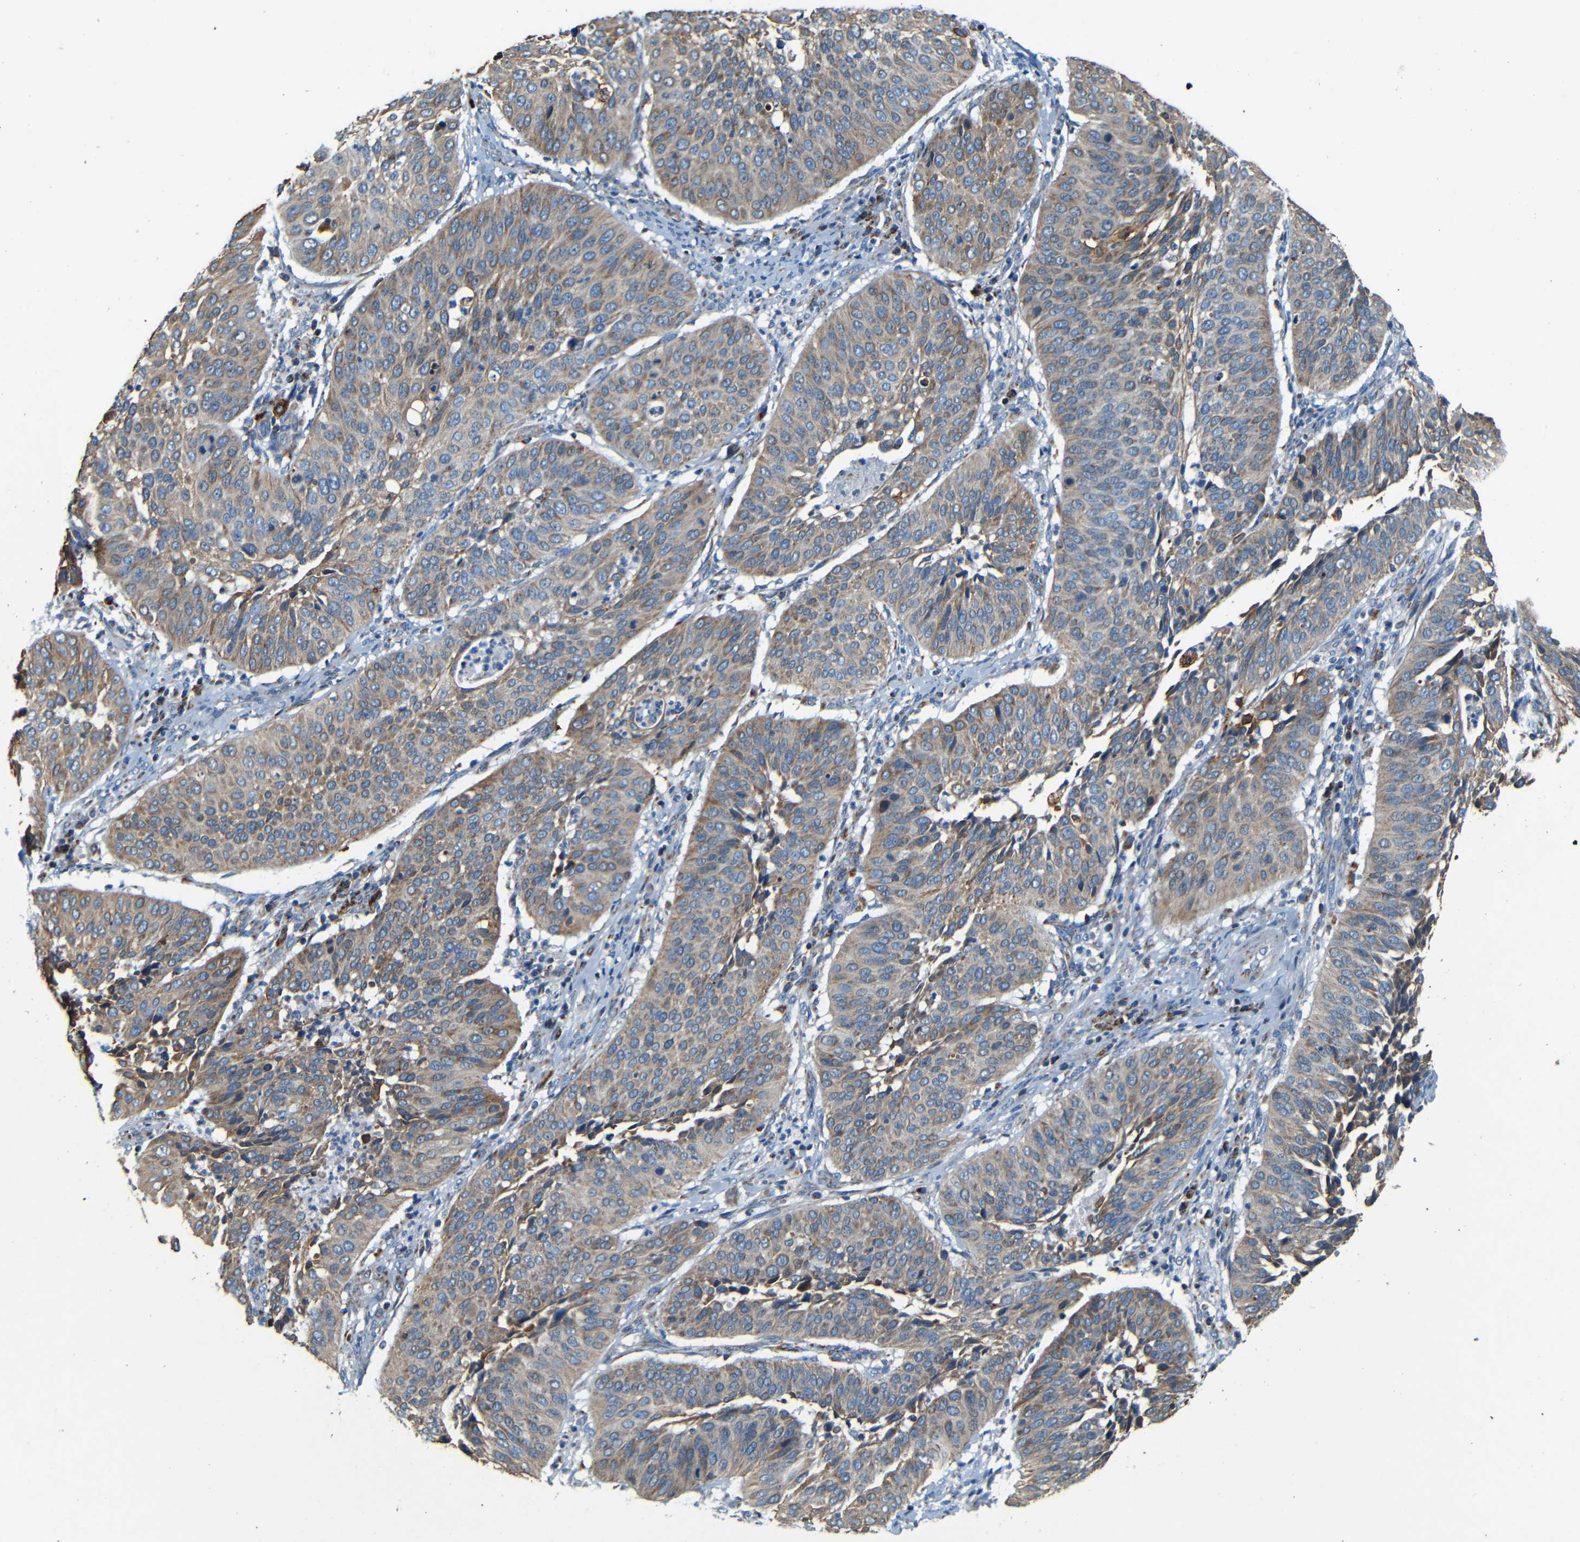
{"staining": {"intensity": "moderate", "quantity": ">75%", "location": "cytoplasmic/membranous"}, "tissue": "cervical cancer", "cell_type": "Tumor cells", "image_type": "cancer", "snomed": [{"axis": "morphology", "description": "Normal tissue, NOS"}, {"axis": "morphology", "description": "Squamous cell carcinoma, NOS"}, {"axis": "topography", "description": "Cervix"}], "caption": "Human cervical cancer (squamous cell carcinoma) stained for a protein (brown) displays moderate cytoplasmic/membranous positive expression in about >75% of tumor cells.", "gene": "WSCD2", "patient": {"sex": "female", "age": 39}}